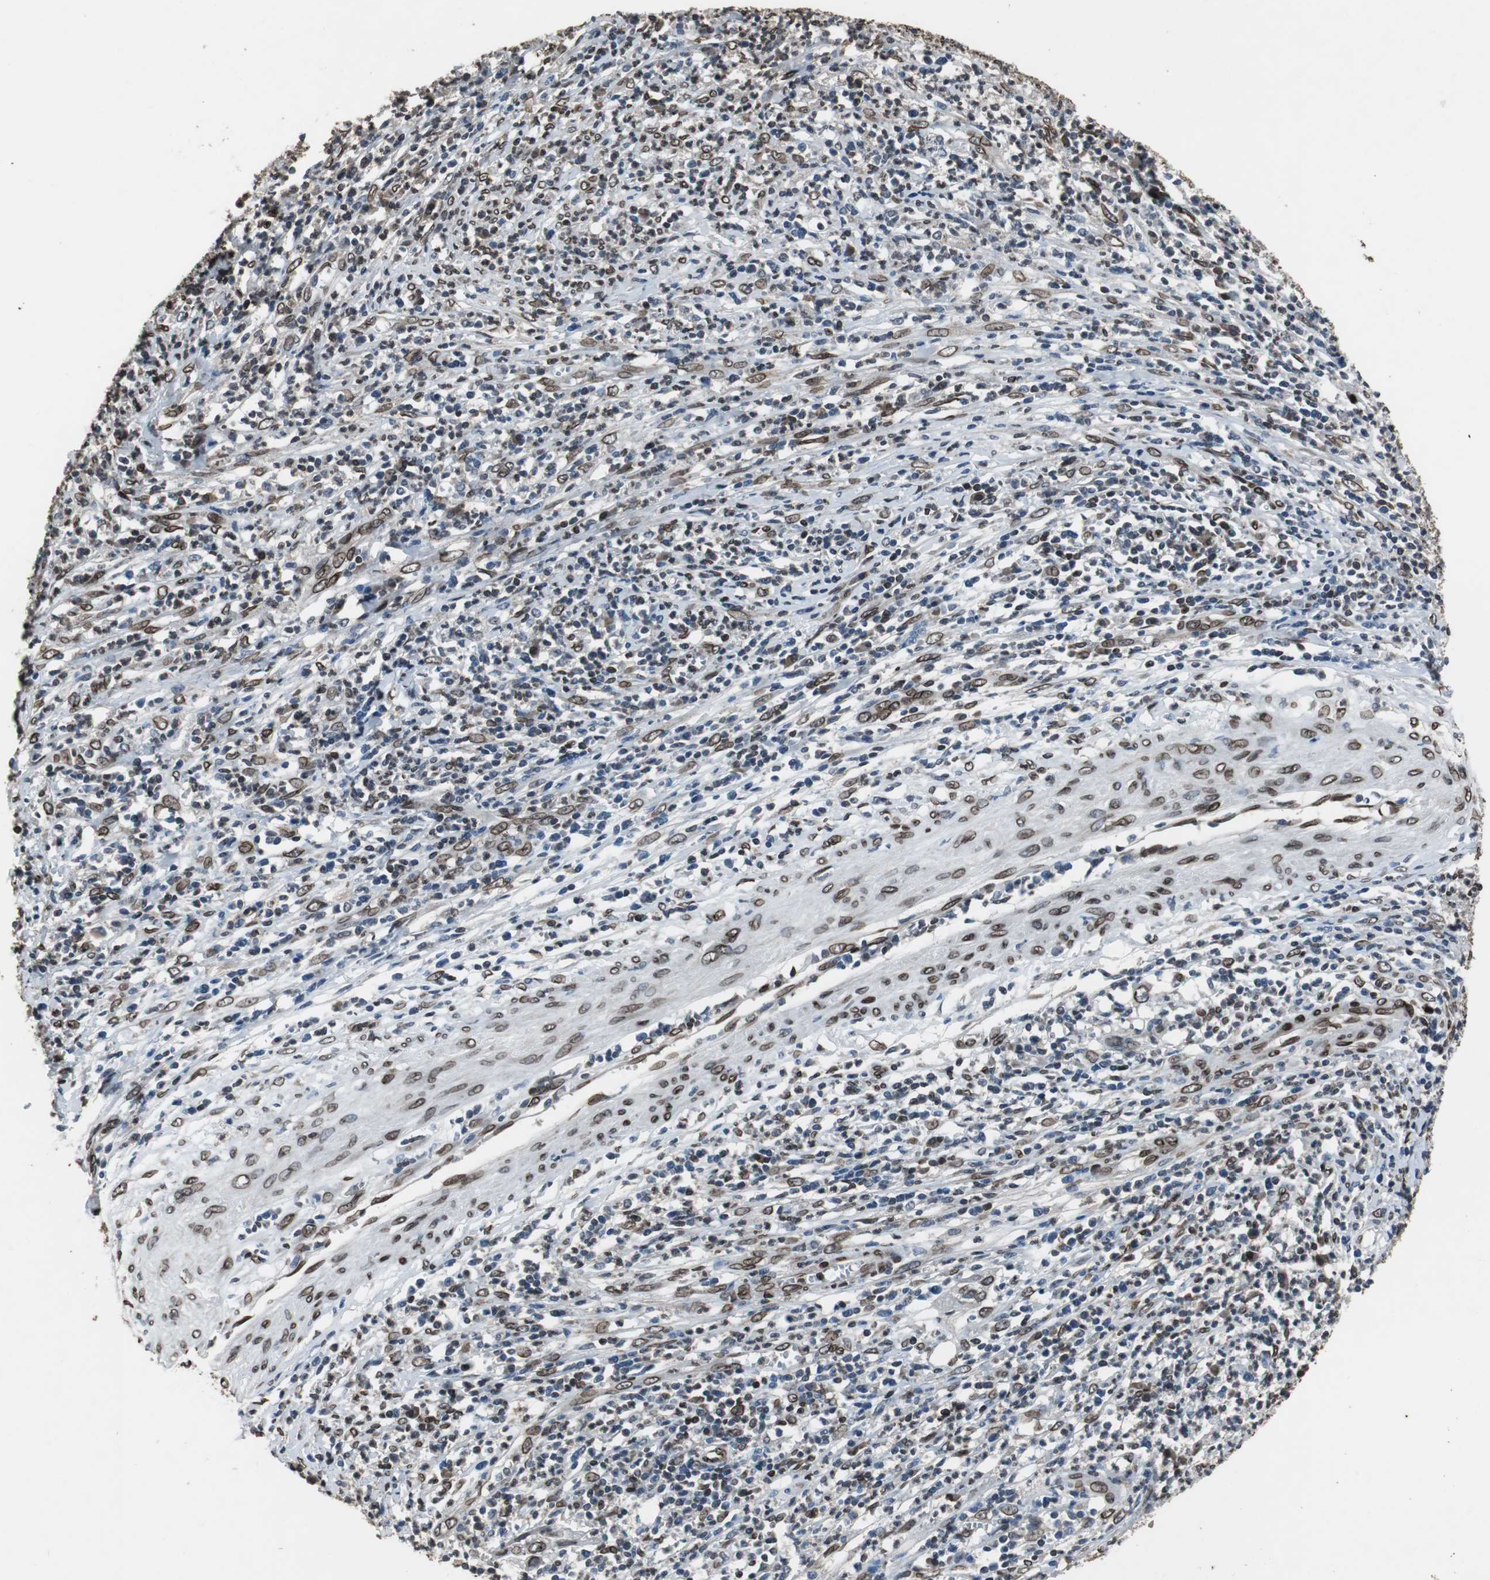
{"staining": {"intensity": "strong", "quantity": ">75%", "location": "cytoplasmic/membranous,nuclear"}, "tissue": "cervical cancer", "cell_type": "Tumor cells", "image_type": "cancer", "snomed": [{"axis": "morphology", "description": "Squamous cell carcinoma, NOS"}, {"axis": "topography", "description": "Cervix"}], "caption": "A brown stain shows strong cytoplasmic/membranous and nuclear positivity of a protein in human squamous cell carcinoma (cervical) tumor cells.", "gene": "LMNA", "patient": {"sex": "female", "age": 32}}